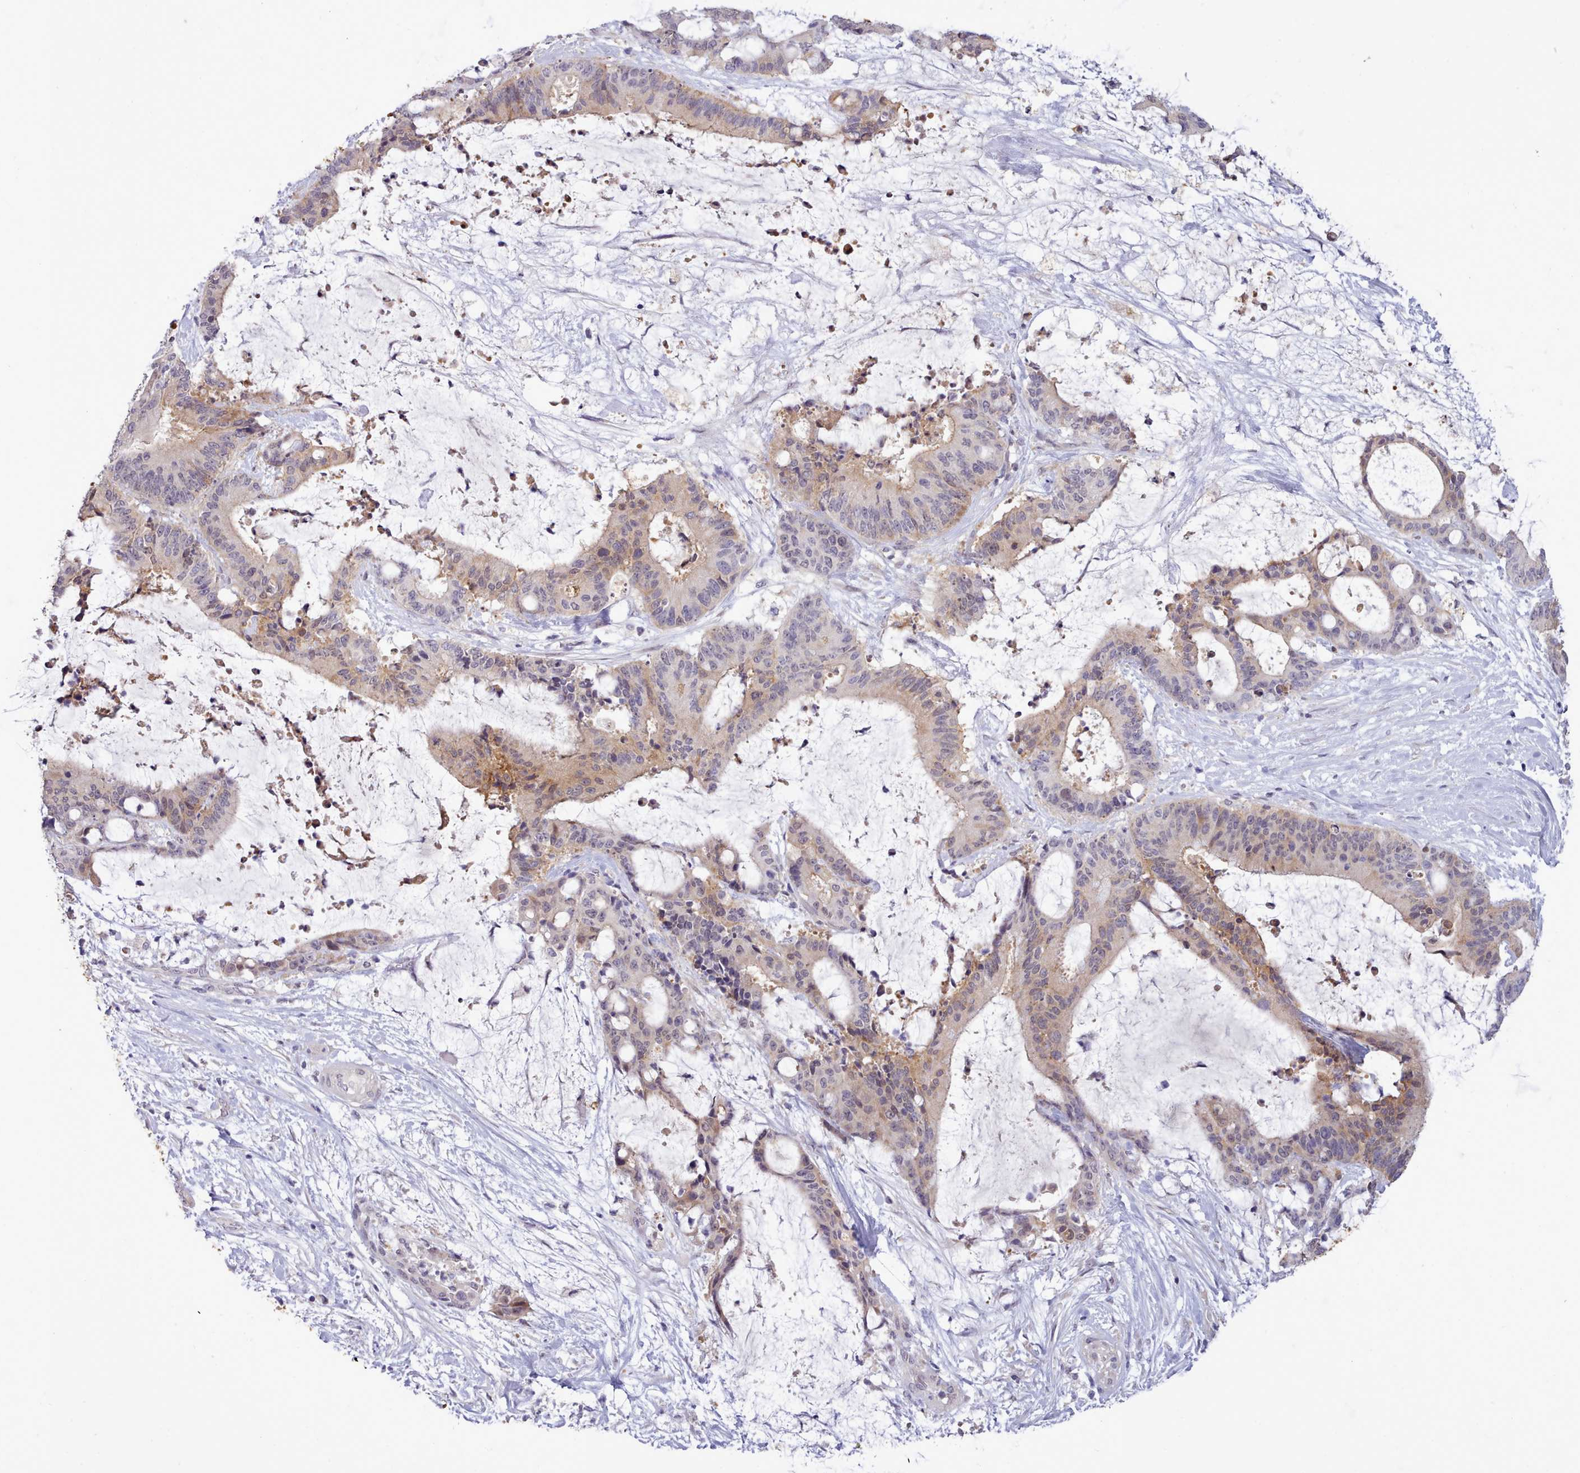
{"staining": {"intensity": "weak", "quantity": "<25%", "location": "cytoplasmic/membranous"}, "tissue": "liver cancer", "cell_type": "Tumor cells", "image_type": "cancer", "snomed": [{"axis": "morphology", "description": "Normal tissue, NOS"}, {"axis": "morphology", "description": "Cholangiocarcinoma"}, {"axis": "topography", "description": "Liver"}, {"axis": "topography", "description": "Peripheral nerve tissue"}], "caption": "High magnification brightfield microscopy of liver cholangiocarcinoma stained with DAB (brown) and counterstained with hematoxylin (blue): tumor cells show no significant expression.", "gene": "ARL17A", "patient": {"sex": "female", "age": 73}}